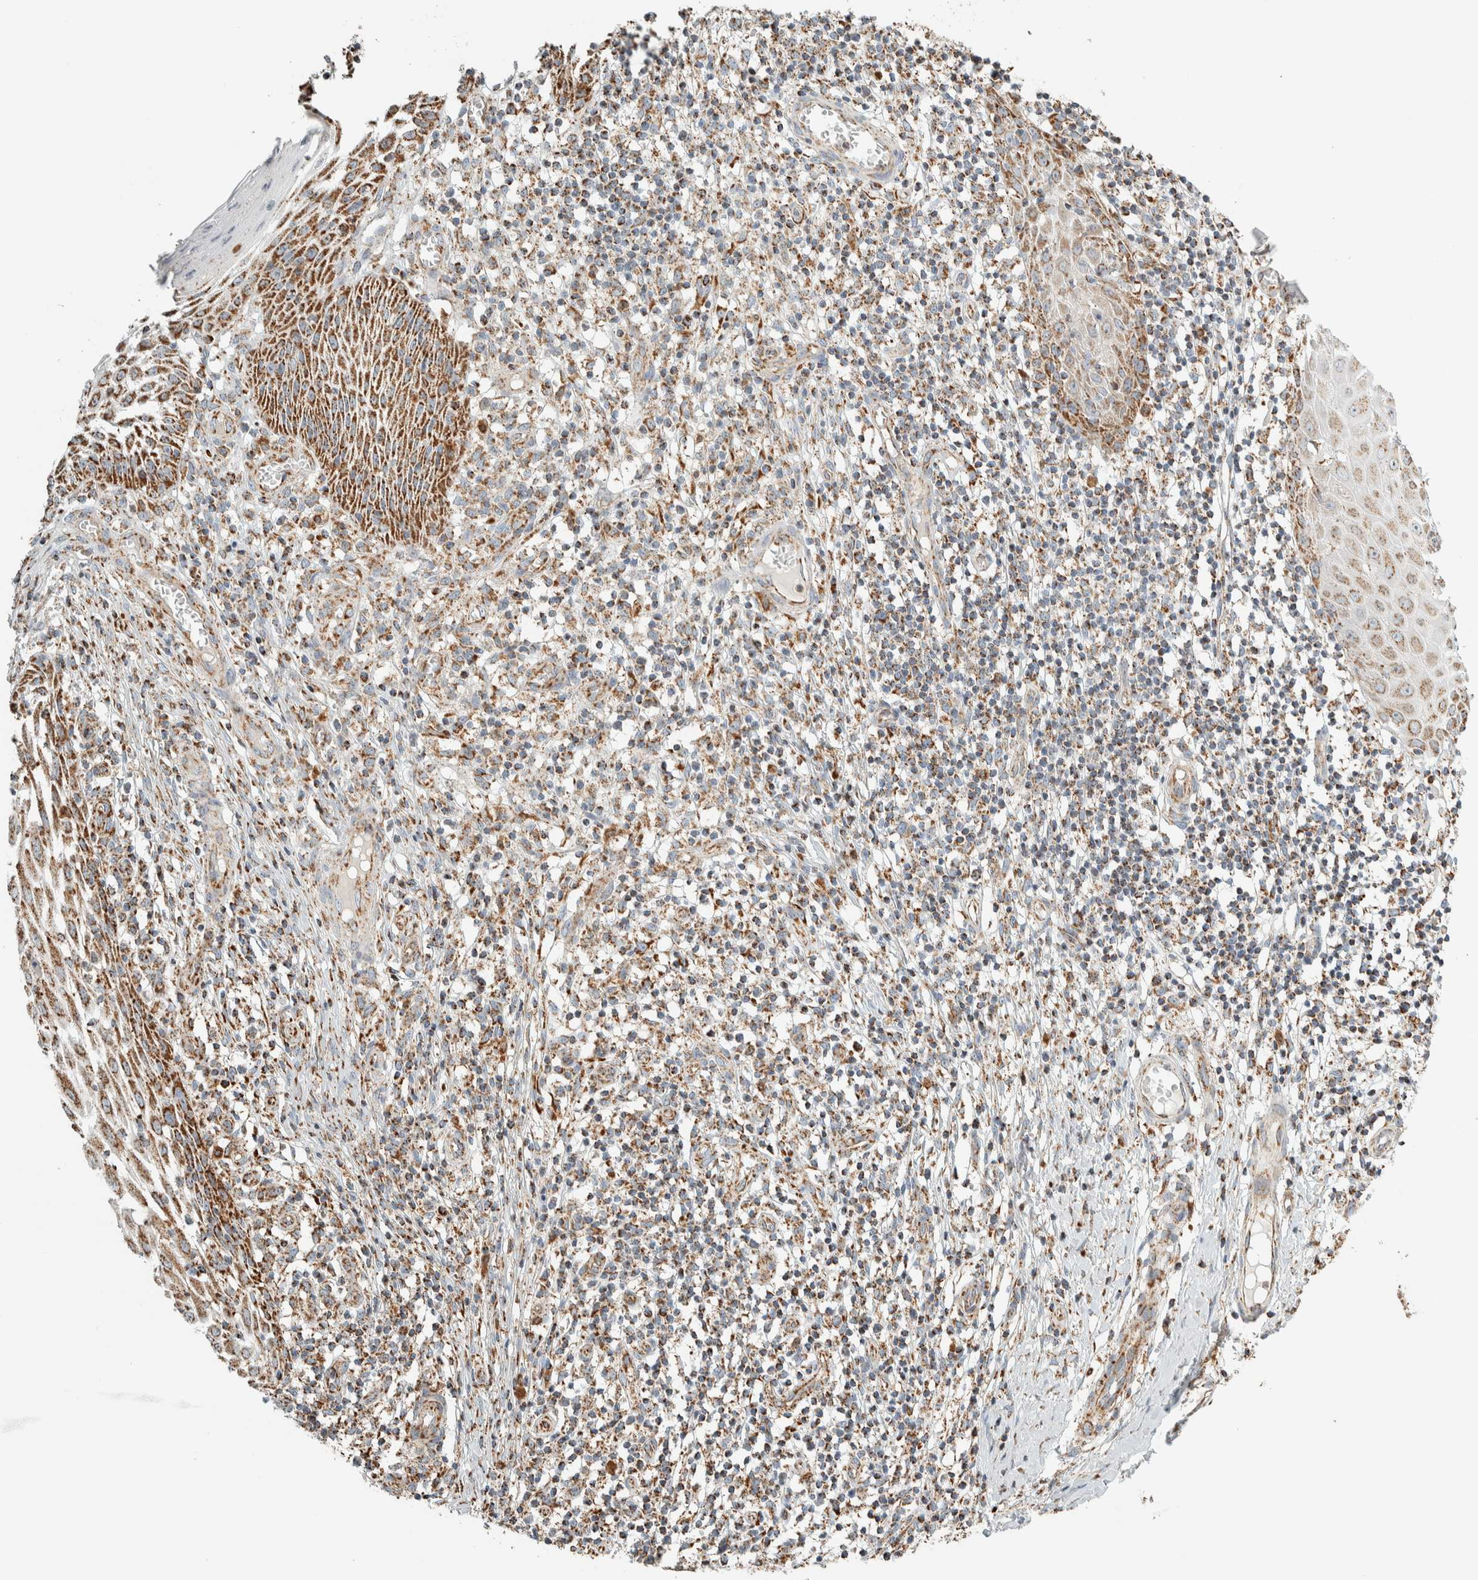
{"staining": {"intensity": "moderate", "quantity": ">75%", "location": "cytoplasmic/membranous"}, "tissue": "skin cancer", "cell_type": "Tumor cells", "image_type": "cancer", "snomed": [{"axis": "morphology", "description": "Squamous cell carcinoma, NOS"}, {"axis": "topography", "description": "Skin"}], "caption": "There is medium levels of moderate cytoplasmic/membranous positivity in tumor cells of skin cancer, as demonstrated by immunohistochemical staining (brown color).", "gene": "ZNF454", "patient": {"sex": "female", "age": 73}}